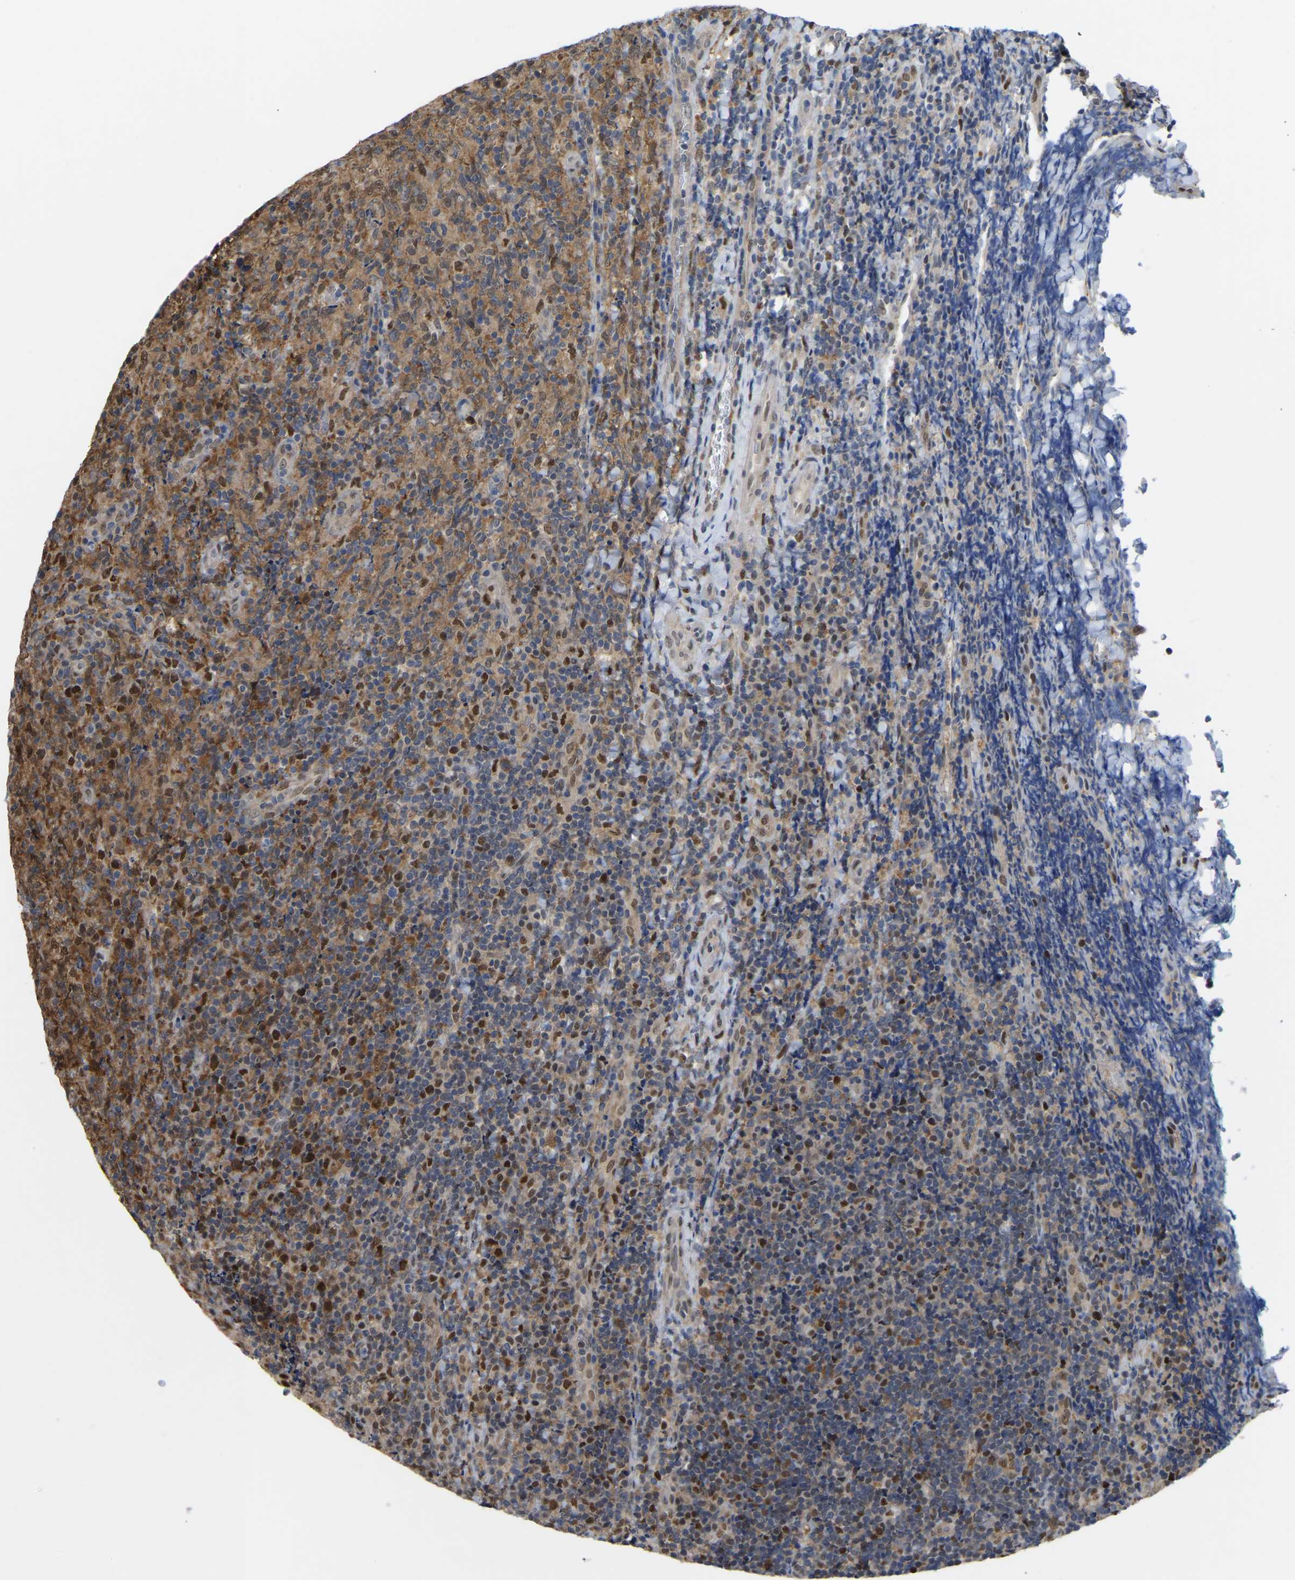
{"staining": {"intensity": "moderate", "quantity": "25%-75%", "location": "cytoplasmic/membranous,nuclear"}, "tissue": "lymphoma", "cell_type": "Tumor cells", "image_type": "cancer", "snomed": [{"axis": "morphology", "description": "Malignant lymphoma, non-Hodgkin's type, High grade"}, {"axis": "topography", "description": "Tonsil"}], "caption": "IHC (DAB) staining of lymphoma reveals moderate cytoplasmic/membranous and nuclear protein staining in approximately 25%-75% of tumor cells.", "gene": "KLRG2", "patient": {"sex": "female", "age": 36}}